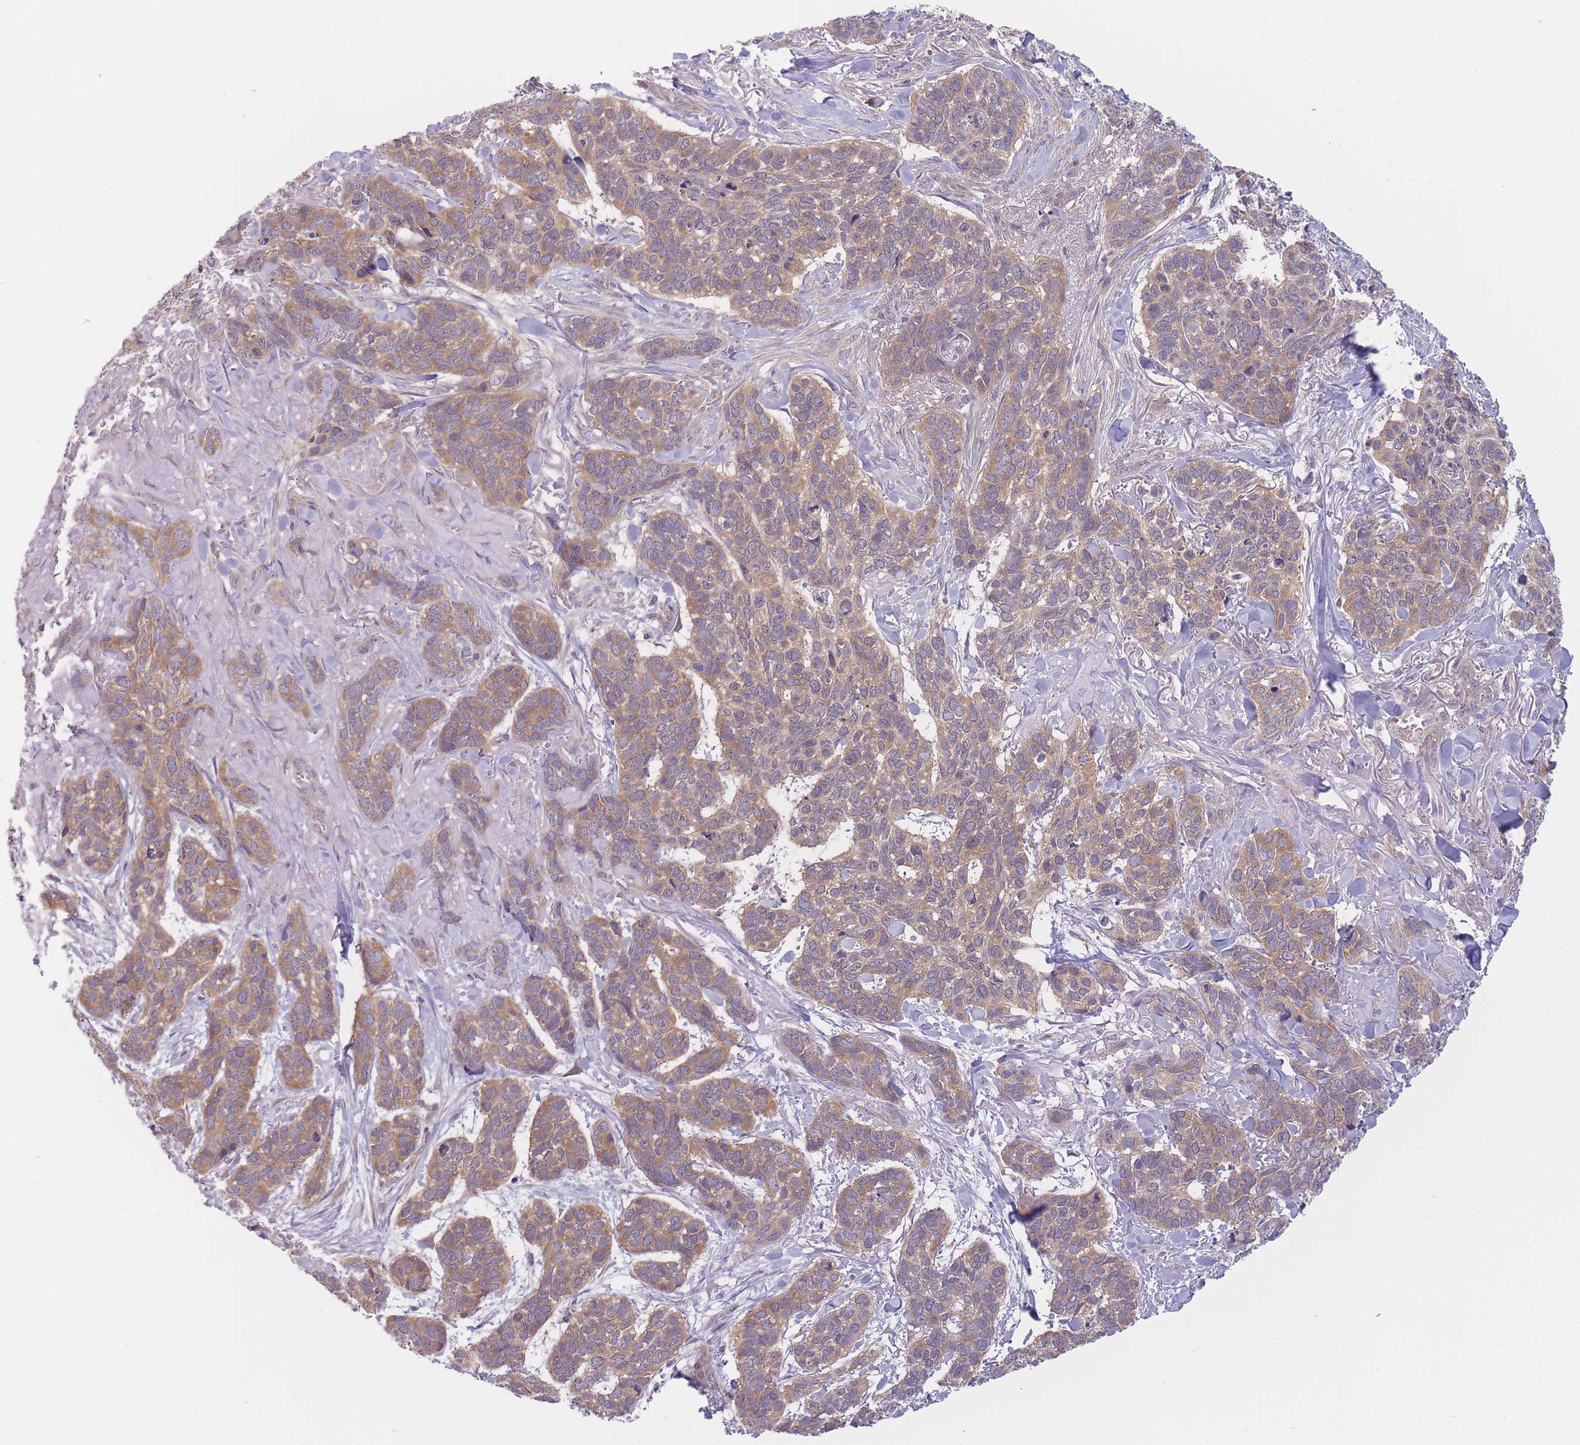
{"staining": {"intensity": "moderate", "quantity": ">75%", "location": "cytoplasmic/membranous"}, "tissue": "skin cancer", "cell_type": "Tumor cells", "image_type": "cancer", "snomed": [{"axis": "morphology", "description": "Basal cell carcinoma"}, {"axis": "topography", "description": "Skin"}], "caption": "Immunohistochemical staining of skin cancer (basal cell carcinoma) reveals moderate cytoplasmic/membranous protein positivity in about >75% of tumor cells.", "gene": "PFDN6", "patient": {"sex": "male", "age": 86}}